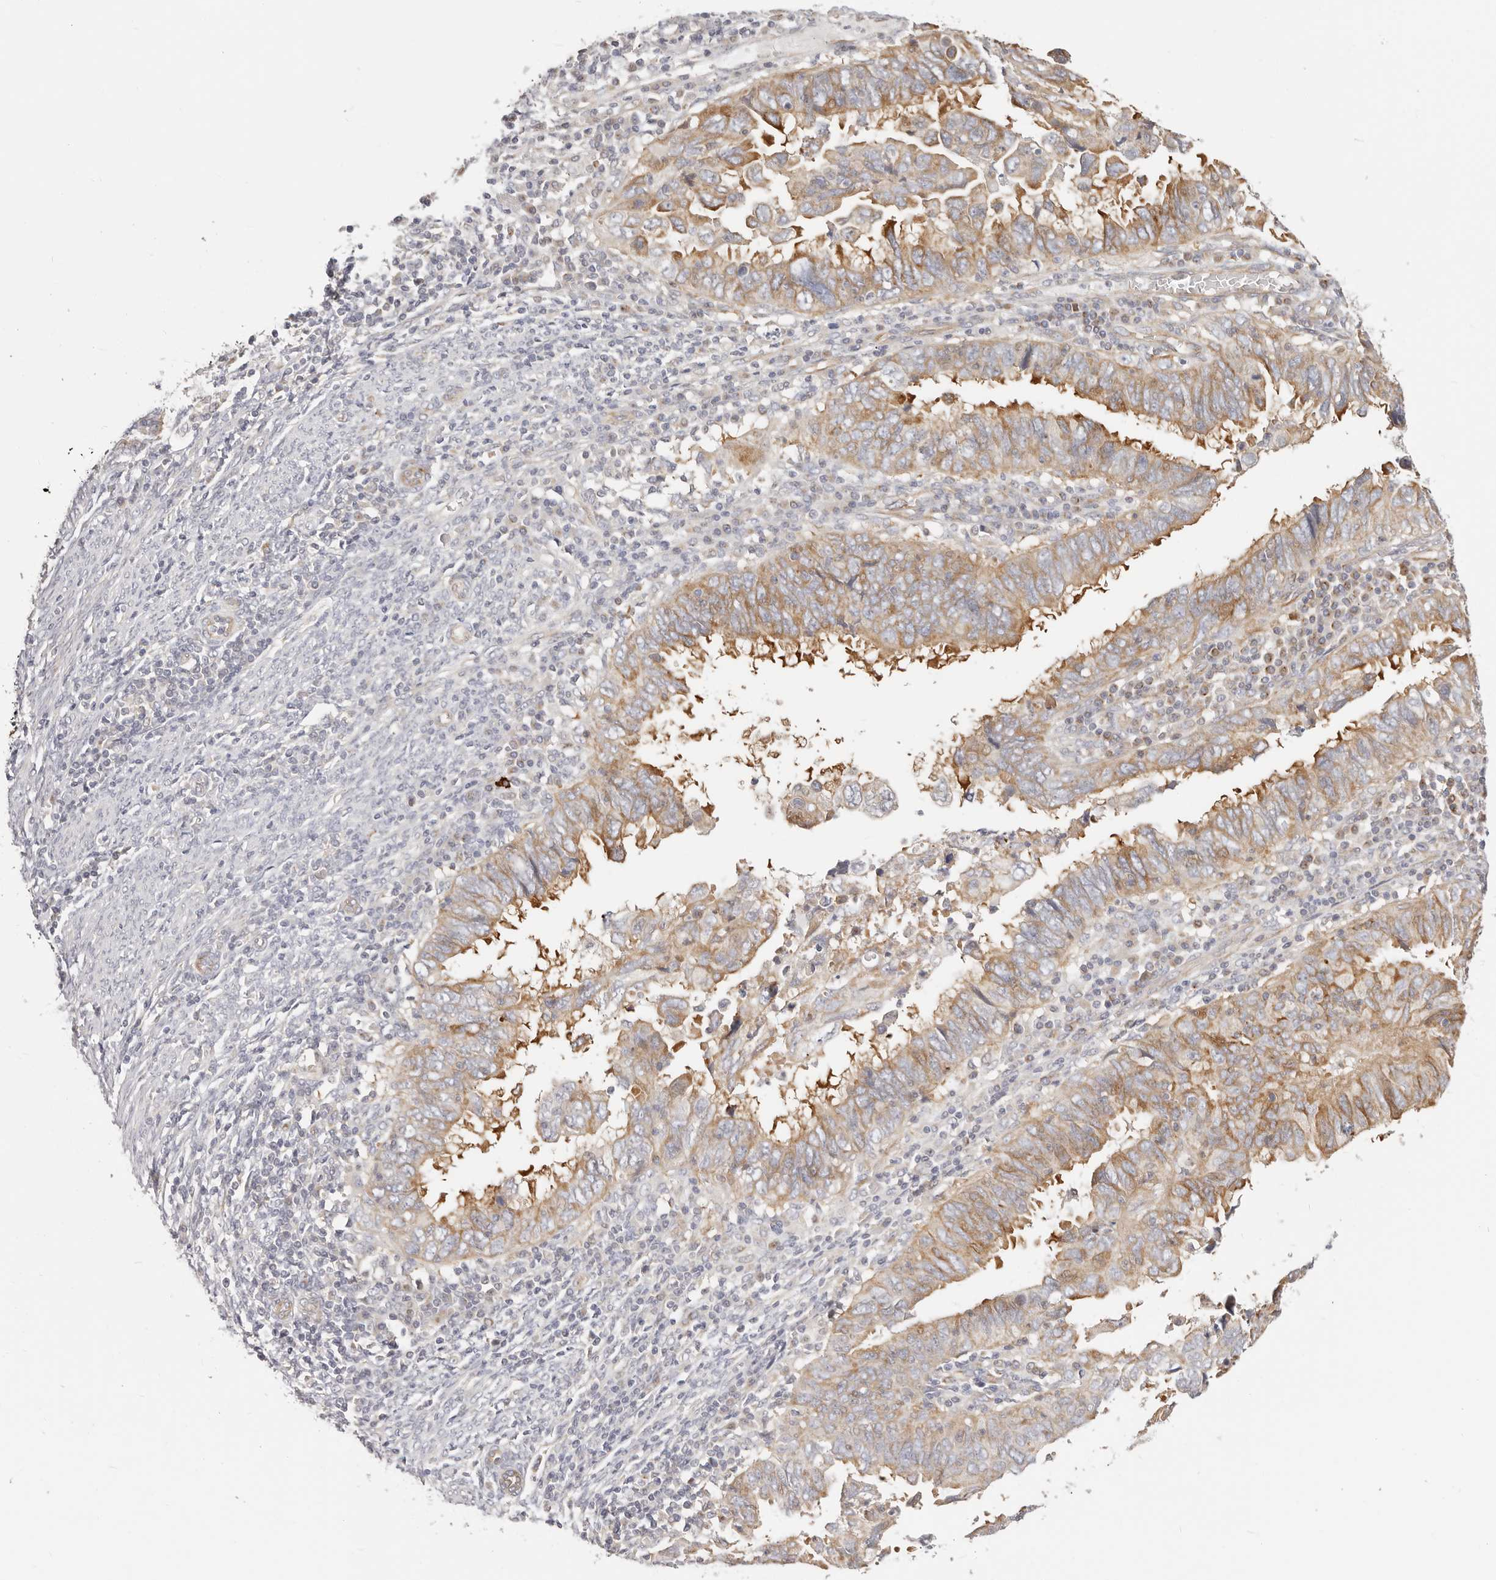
{"staining": {"intensity": "moderate", "quantity": "25%-75%", "location": "cytoplasmic/membranous"}, "tissue": "endometrial cancer", "cell_type": "Tumor cells", "image_type": "cancer", "snomed": [{"axis": "morphology", "description": "Adenocarcinoma, NOS"}, {"axis": "topography", "description": "Uterus"}], "caption": "Moderate cytoplasmic/membranous protein expression is identified in about 25%-75% of tumor cells in adenocarcinoma (endometrial).", "gene": "DTNBP1", "patient": {"sex": "female", "age": 77}}